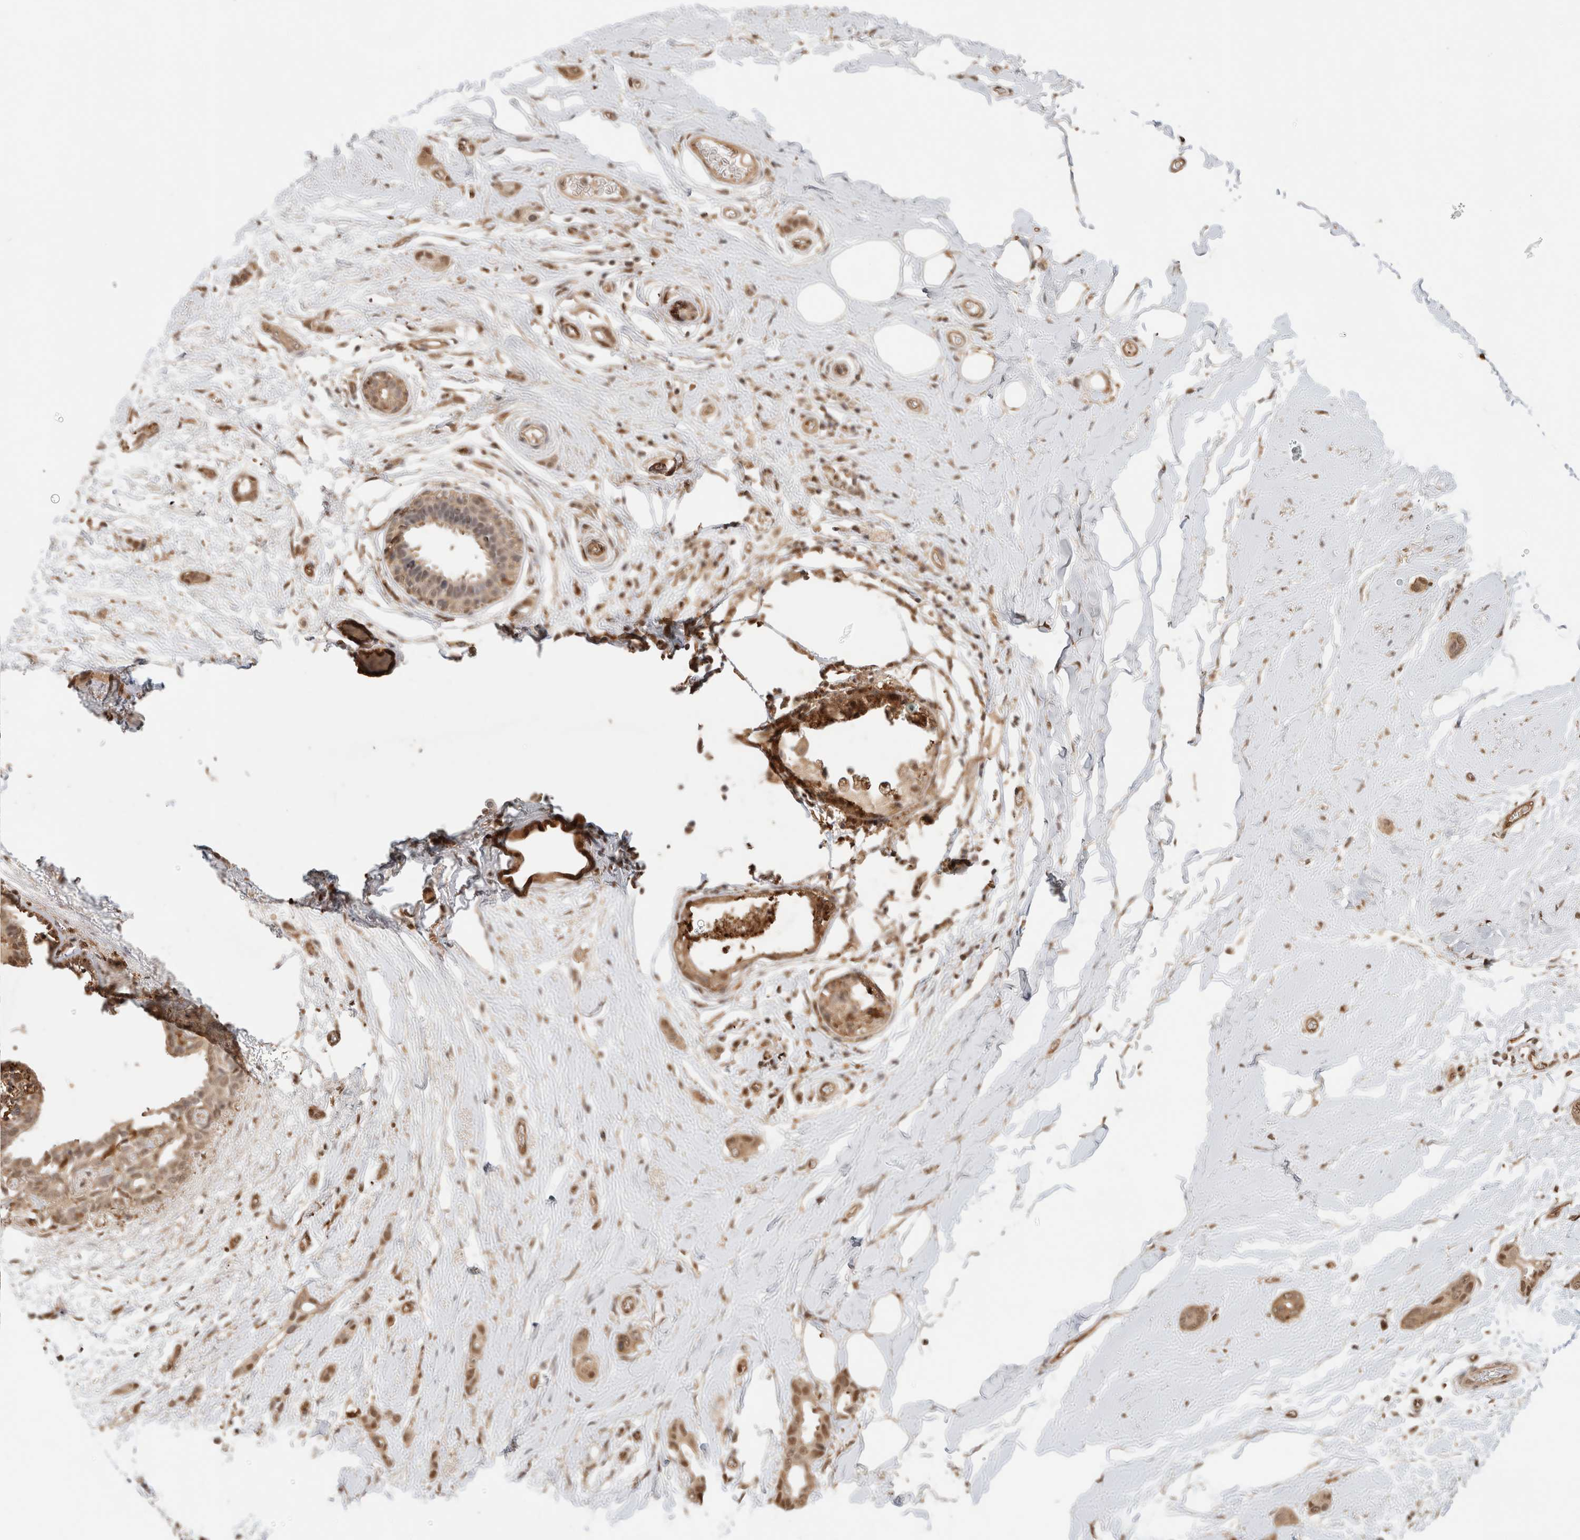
{"staining": {"intensity": "moderate", "quantity": ">75%", "location": "cytoplasmic/membranous,nuclear"}, "tissue": "breast cancer", "cell_type": "Tumor cells", "image_type": "cancer", "snomed": [{"axis": "morphology", "description": "Duct carcinoma"}, {"axis": "topography", "description": "Breast"}], "caption": "A histopathology image showing moderate cytoplasmic/membranous and nuclear positivity in about >75% of tumor cells in invasive ductal carcinoma (breast), as visualized by brown immunohistochemical staining.", "gene": "YWHAH", "patient": {"sex": "female", "age": 55}}